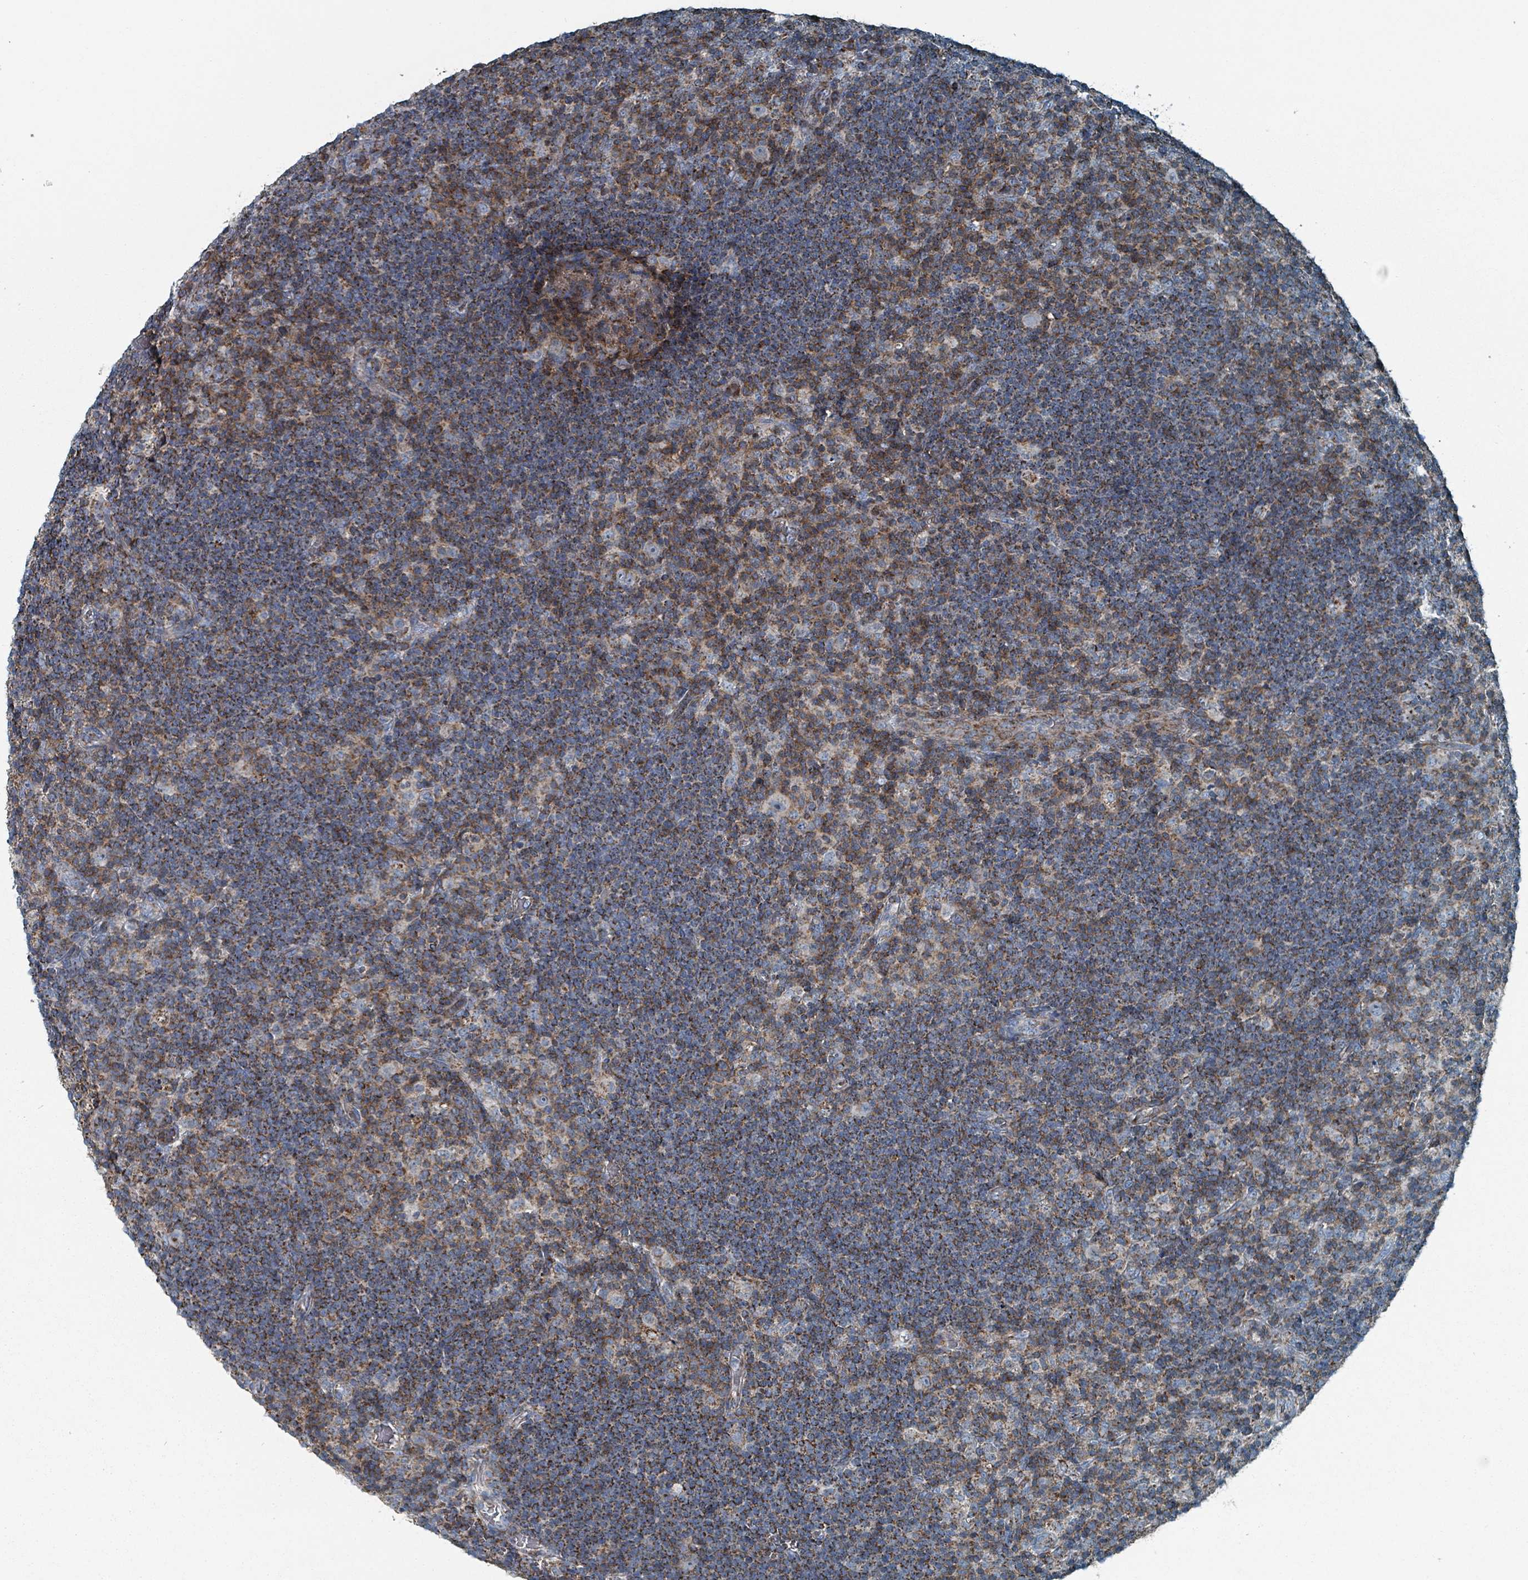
{"staining": {"intensity": "moderate", "quantity": ">75%", "location": "cytoplasmic/membranous"}, "tissue": "lymphoma", "cell_type": "Tumor cells", "image_type": "cancer", "snomed": [{"axis": "morphology", "description": "Hodgkin's disease, NOS"}, {"axis": "topography", "description": "Lymph node"}], "caption": "Moderate cytoplasmic/membranous expression is present in about >75% of tumor cells in Hodgkin's disease.", "gene": "ABHD18", "patient": {"sex": "female", "age": 57}}